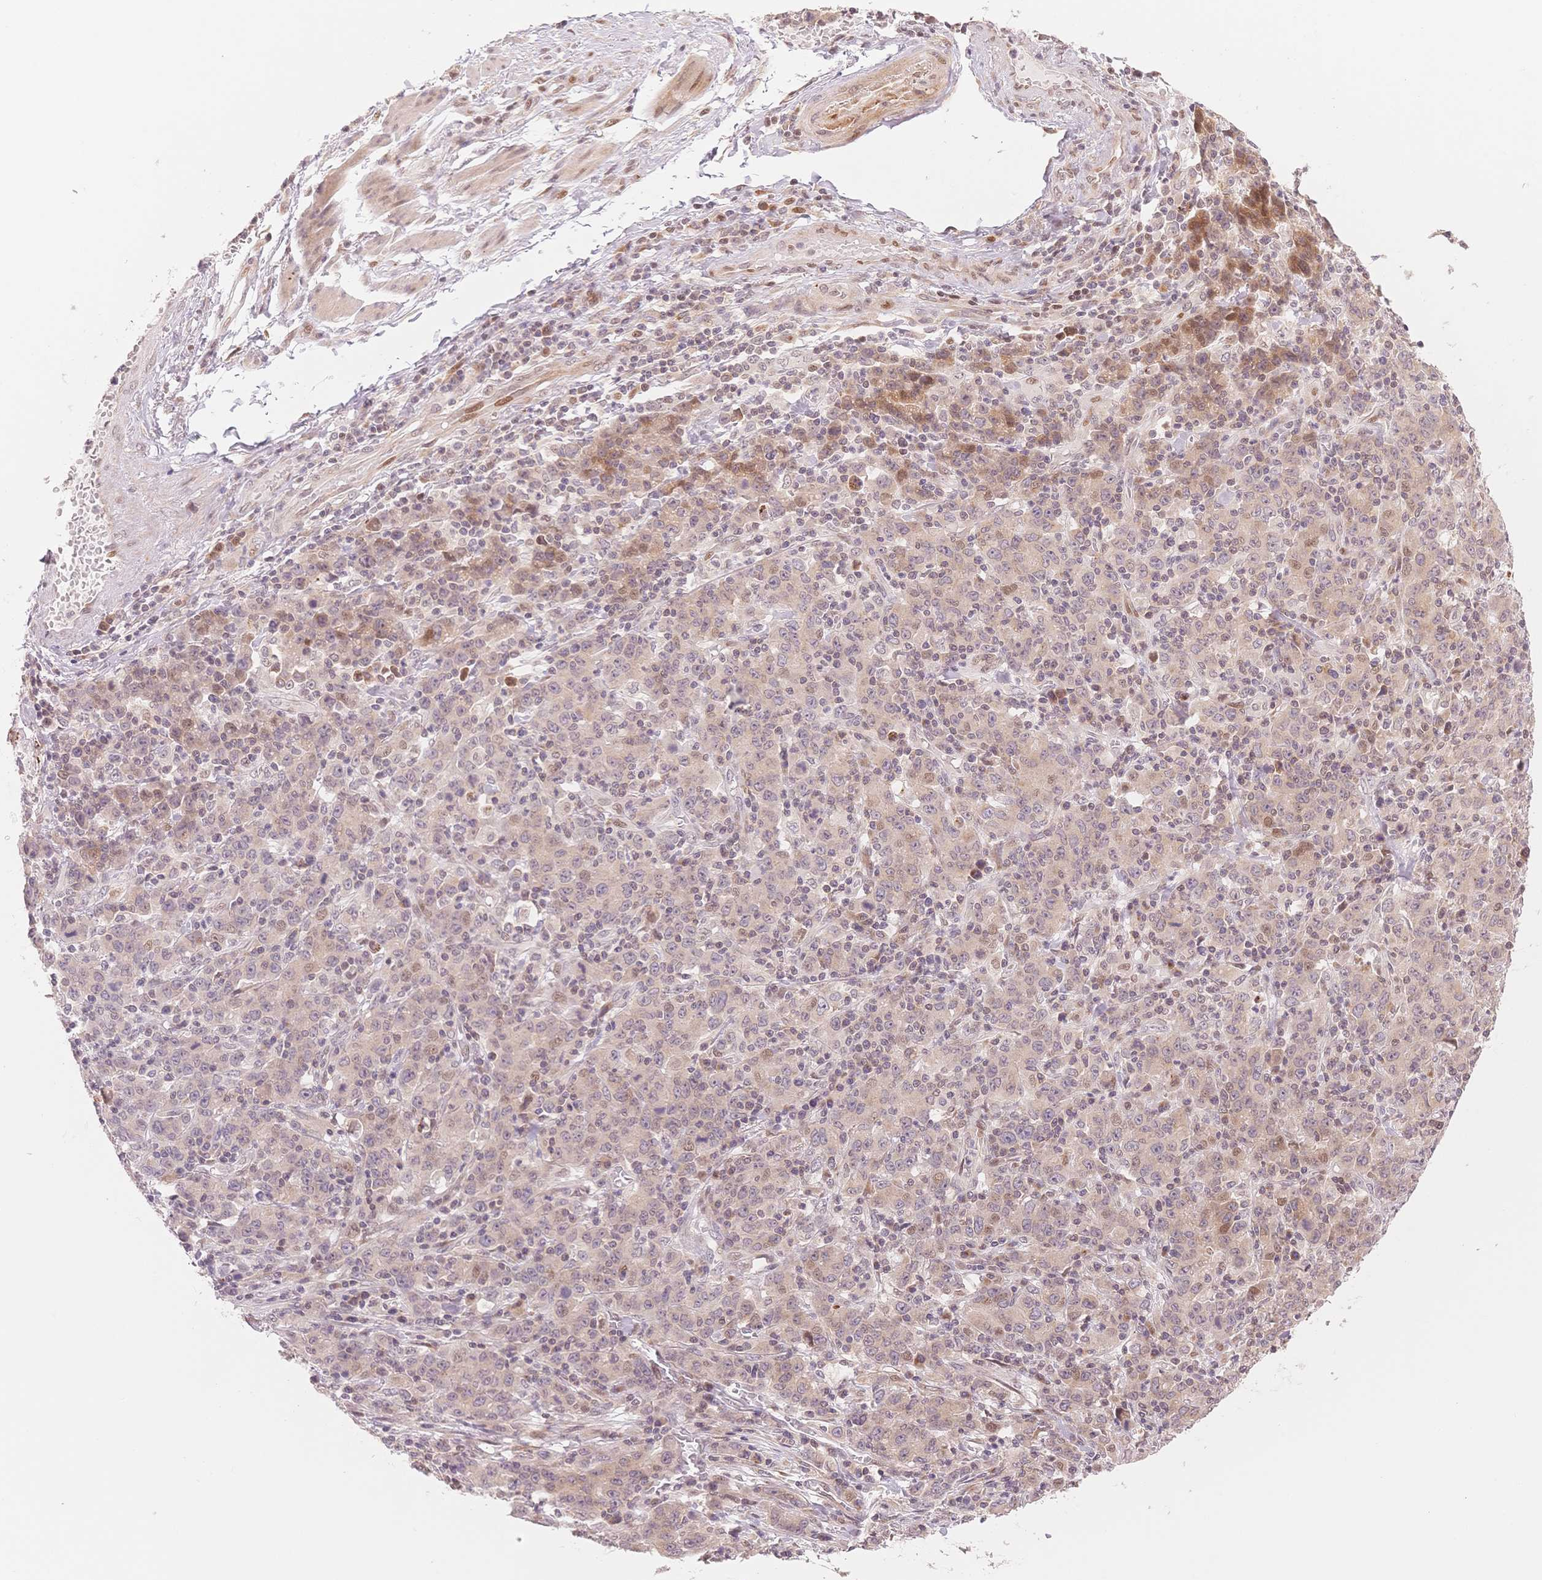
{"staining": {"intensity": "negative", "quantity": "none", "location": "none"}, "tissue": "stomach cancer", "cell_type": "Tumor cells", "image_type": "cancer", "snomed": [{"axis": "morphology", "description": "Adenocarcinoma, NOS"}, {"axis": "topography", "description": "Stomach, upper"}], "caption": "High power microscopy image of an IHC micrograph of stomach cancer, revealing no significant staining in tumor cells. The staining was performed using DAB to visualize the protein expression in brown, while the nuclei were stained in blue with hematoxylin (Magnification: 20x).", "gene": "STK39", "patient": {"sex": "male", "age": 69}}